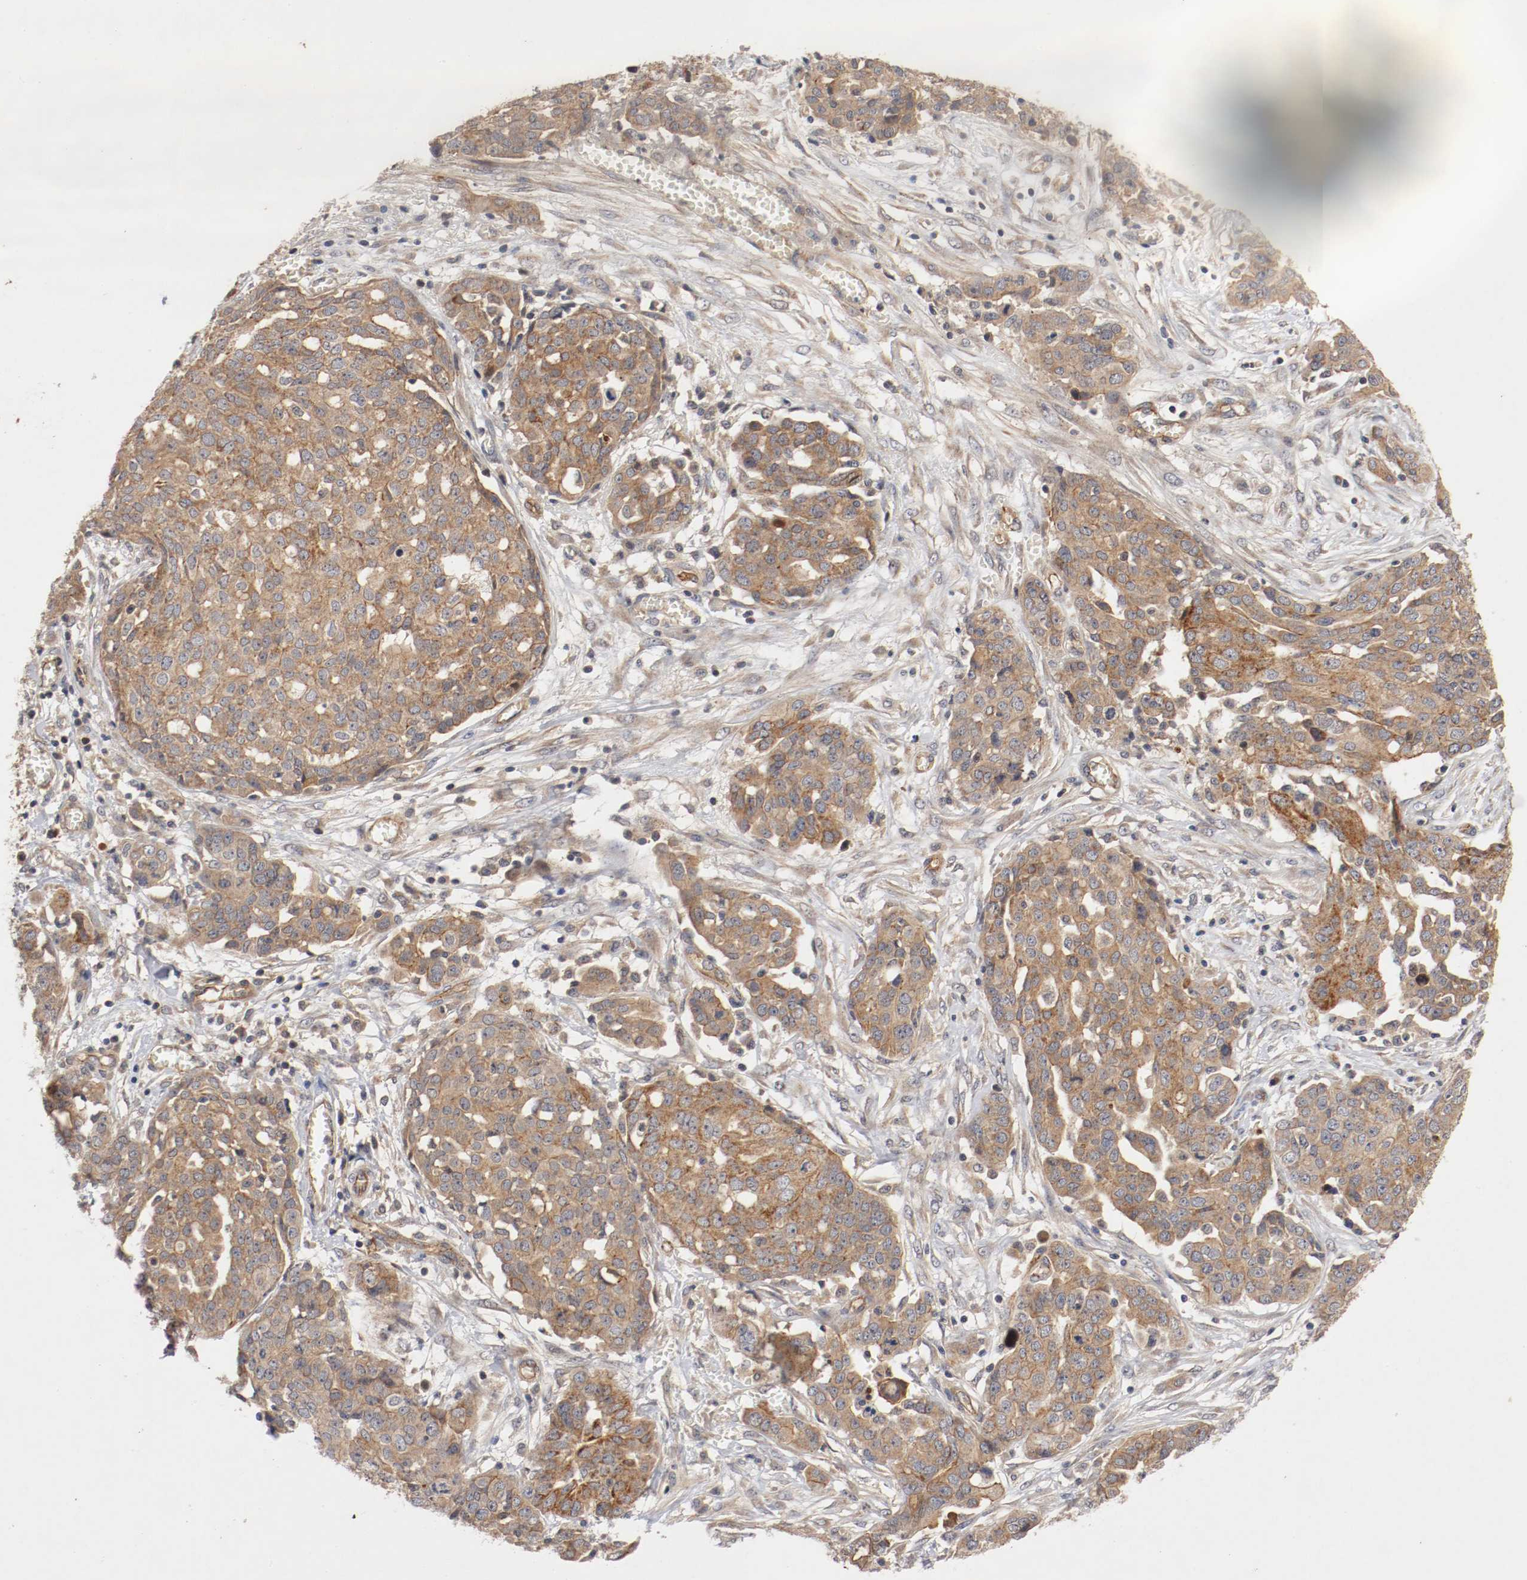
{"staining": {"intensity": "moderate", "quantity": ">75%", "location": "cytoplasmic/membranous"}, "tissue": "ovarian cancer", "cell_type": "Tumor cells", "image_type": "cancer", "snomed": [{"axis": "morphology", "description": "Cystadenocarcinoma, serous, NOS"}, {"axis": "topography", "description": "Soft tissue"}, {"axis": "topography", "description": "Ovary"}], "caption": "DAB (3,3'-diaminobenzidine) immunohistochemical staining of human ovarian cancer reveals moderate cytoplasmic/membranous protein positivity in about >75% of tumor cells. (Brightfield microscopy of DAB IHC at high magnification).", "gene": "TYK2", "patient": {"sex": "female", "age": 57}}